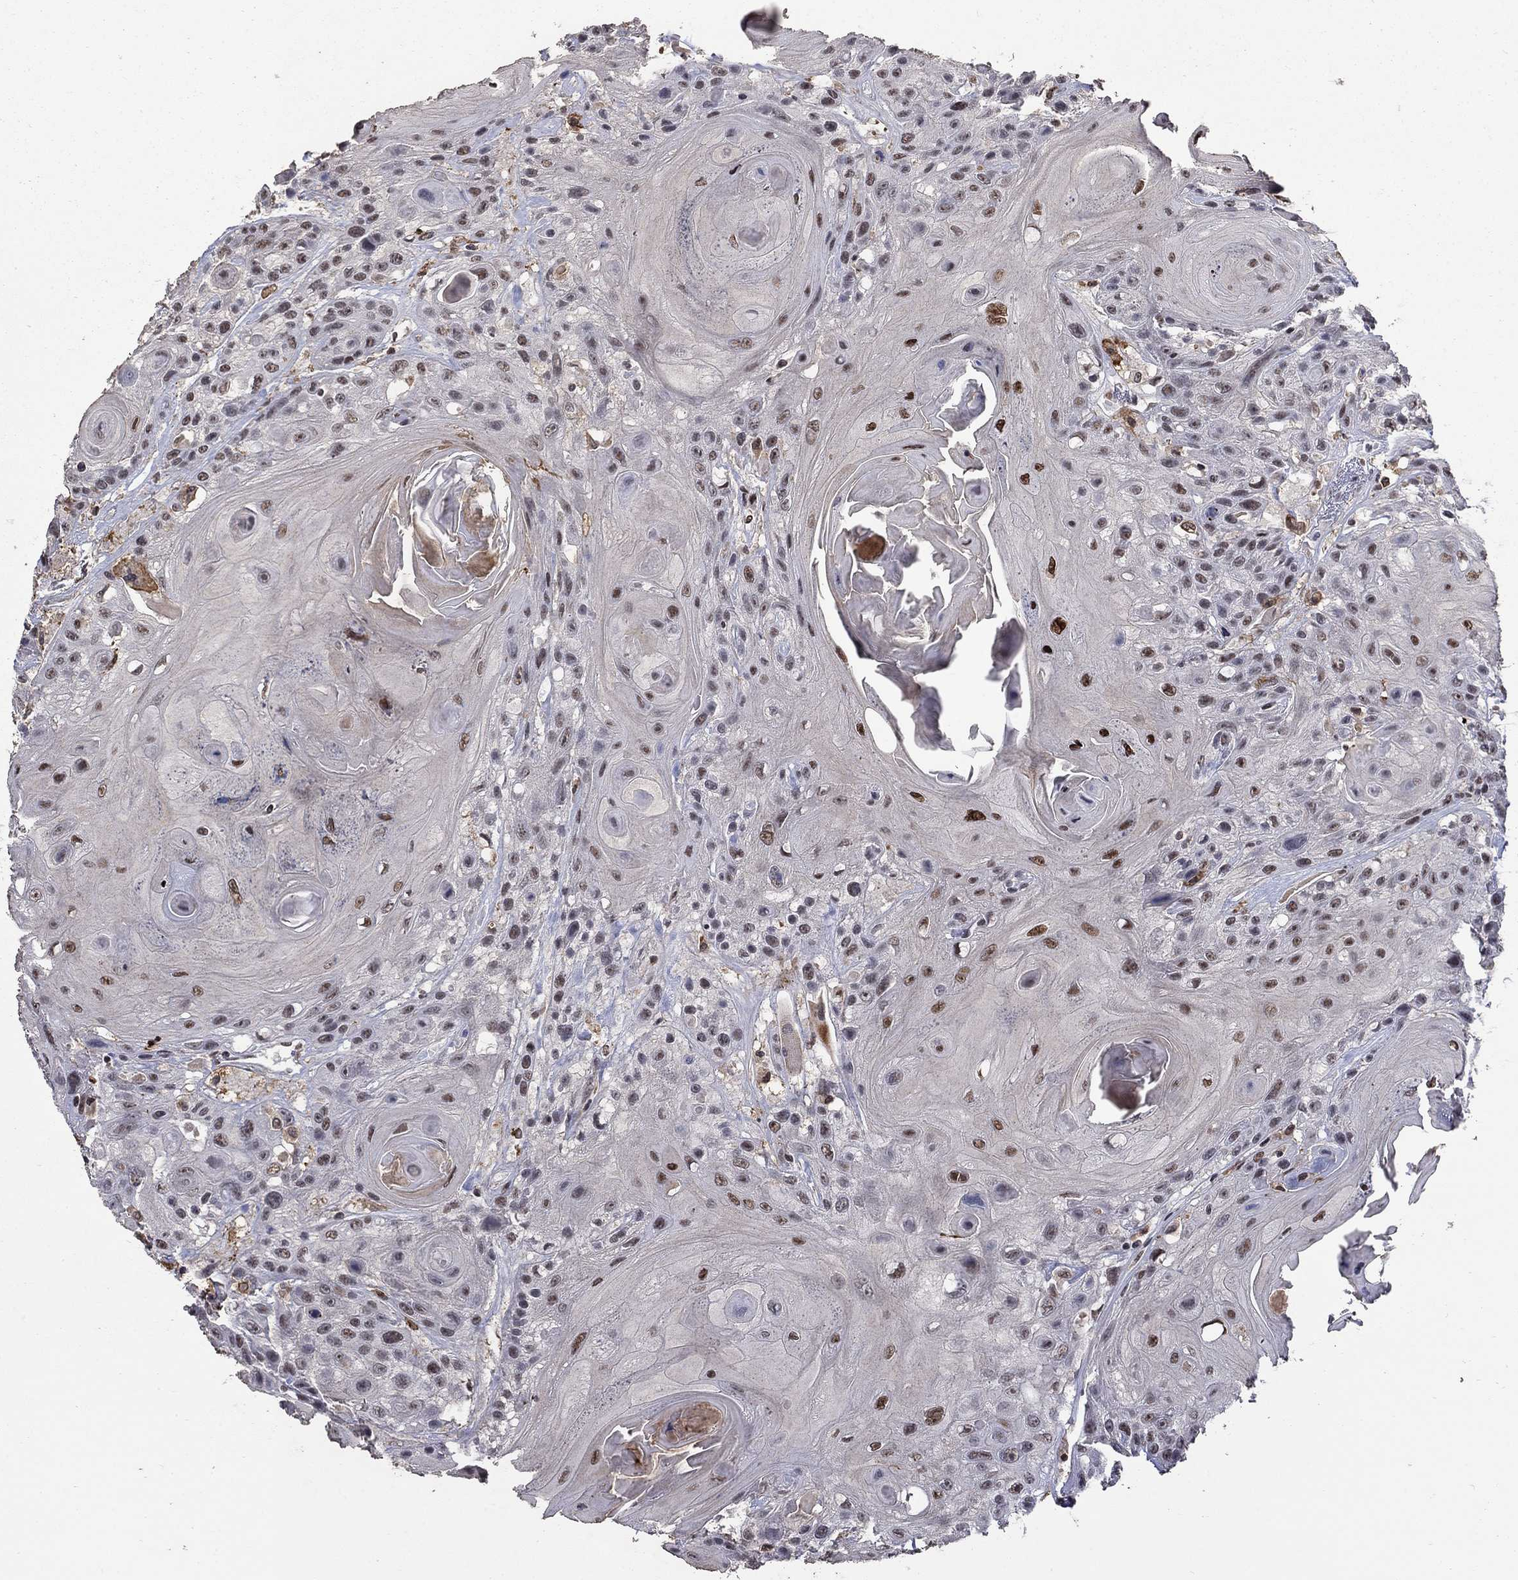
{"staining": {"intensity": "moderate", "quantity": "<25%", "location": "nuclear"}, "tissue": "head and neck cancer", "cell_type": "Tumor cells", "image_type": "cancer", "snomed": [{"axis": "morphology", "description": "Squamous cell carcinoma, NOS"}, {"axis": "topography", "description": "Head-Neck"}], "caption": "Protein staining displays moderate nuclear expression in about <25% of tumor cells in head and neck cancer (squamous cell carcinoma).", "gene": "GRIA3", "patient": {"sex": "female", "age": 59}}